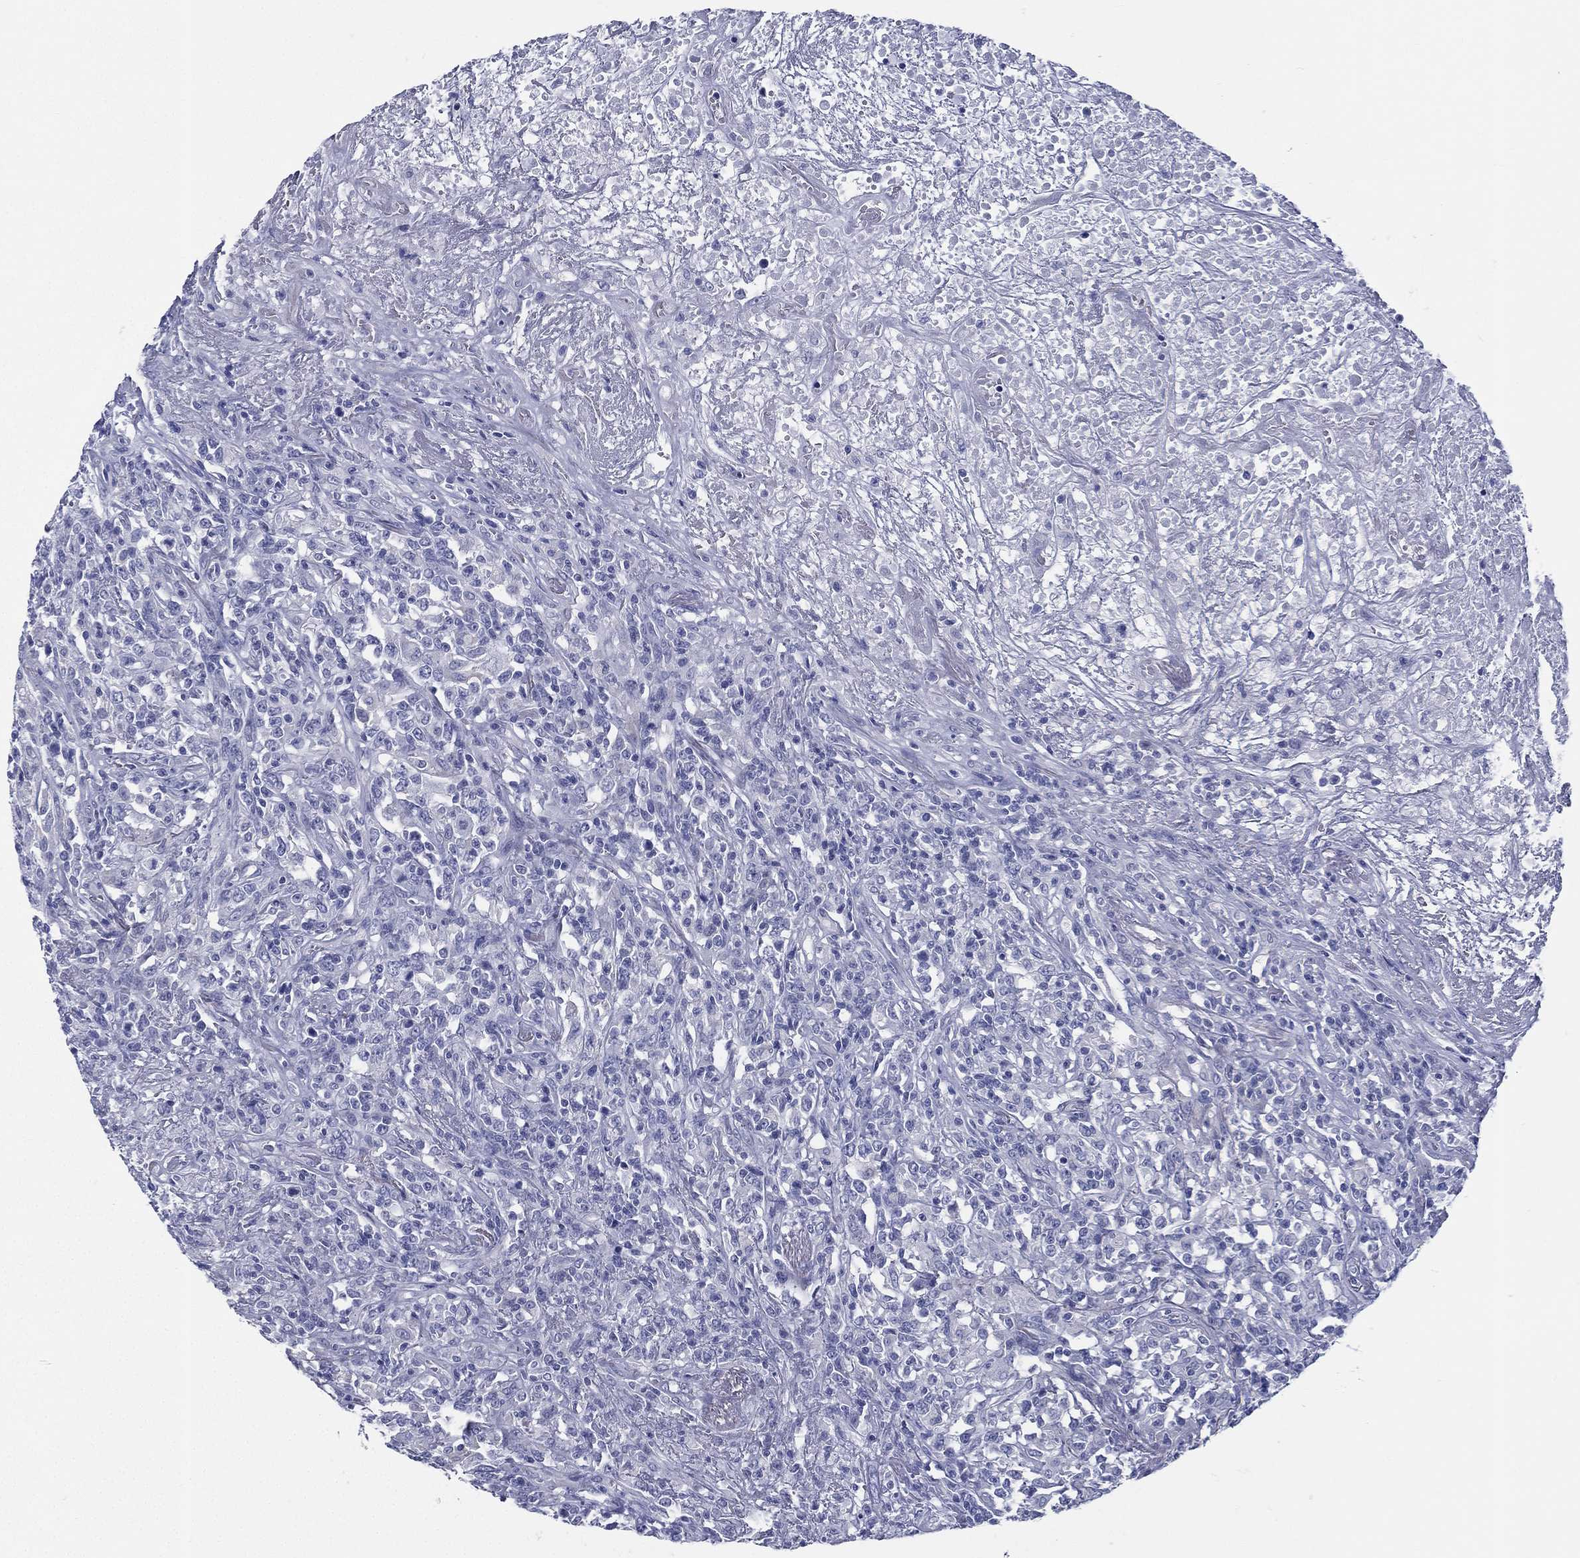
{"staining": {"intensity": "negative", "quantity": "none", "location": "none"}, "tissue": "lymphoma", "cell_type": "Tumor cells", "image_type": "cancer", "snomed": [{"axis": "morphology", "description": "Malignant lymphoma, non-Hodgkin's type, High grade"}, {"axis": "topography", "description": "Lung"}], "caption": "IHC image of human lymphoma stained for a protein (brown), which shows no staining in tumor cells.", "gene": "RSPH4A", "patient": {"sex": "male", "age": 79}}